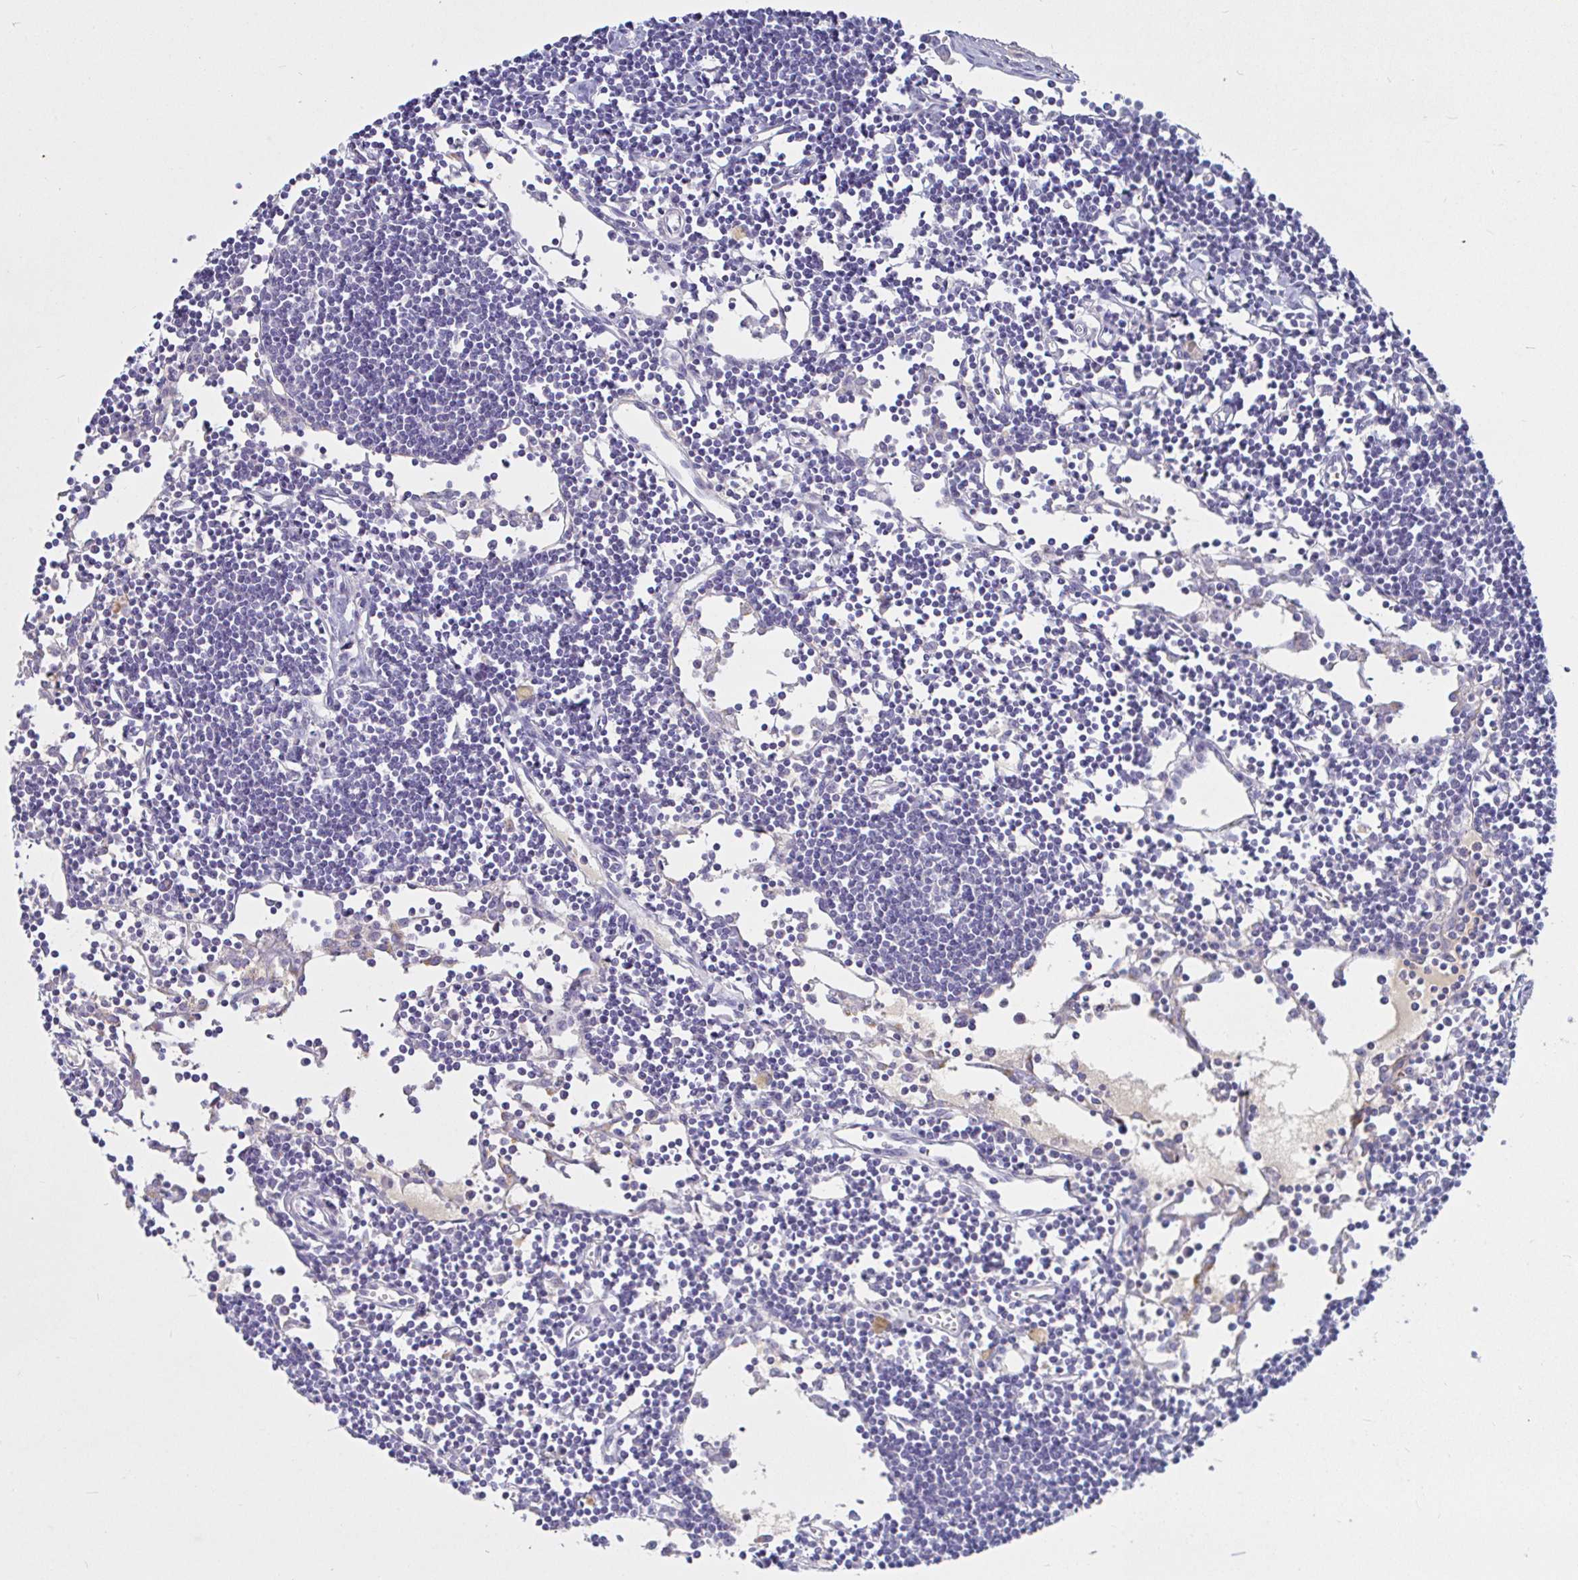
{"staining": {"intensity": "negative", "quantity": "none", "location": "none"}, "tissue": "lymph node", "cell_type": "Germinal center cells", "image_type": "normal", "snomed": [{"axis": "morphology", "description": "Normal tissue, NOS"}, {"axis": "topography", "description": "Lymph node"}], "caption": "A high-resolution image shows IHC staining of normal lymph node, which displays no significant staining in germinal center cells.", "gene": "SAA2", "patient": {"sex": "female", "age": 65}}